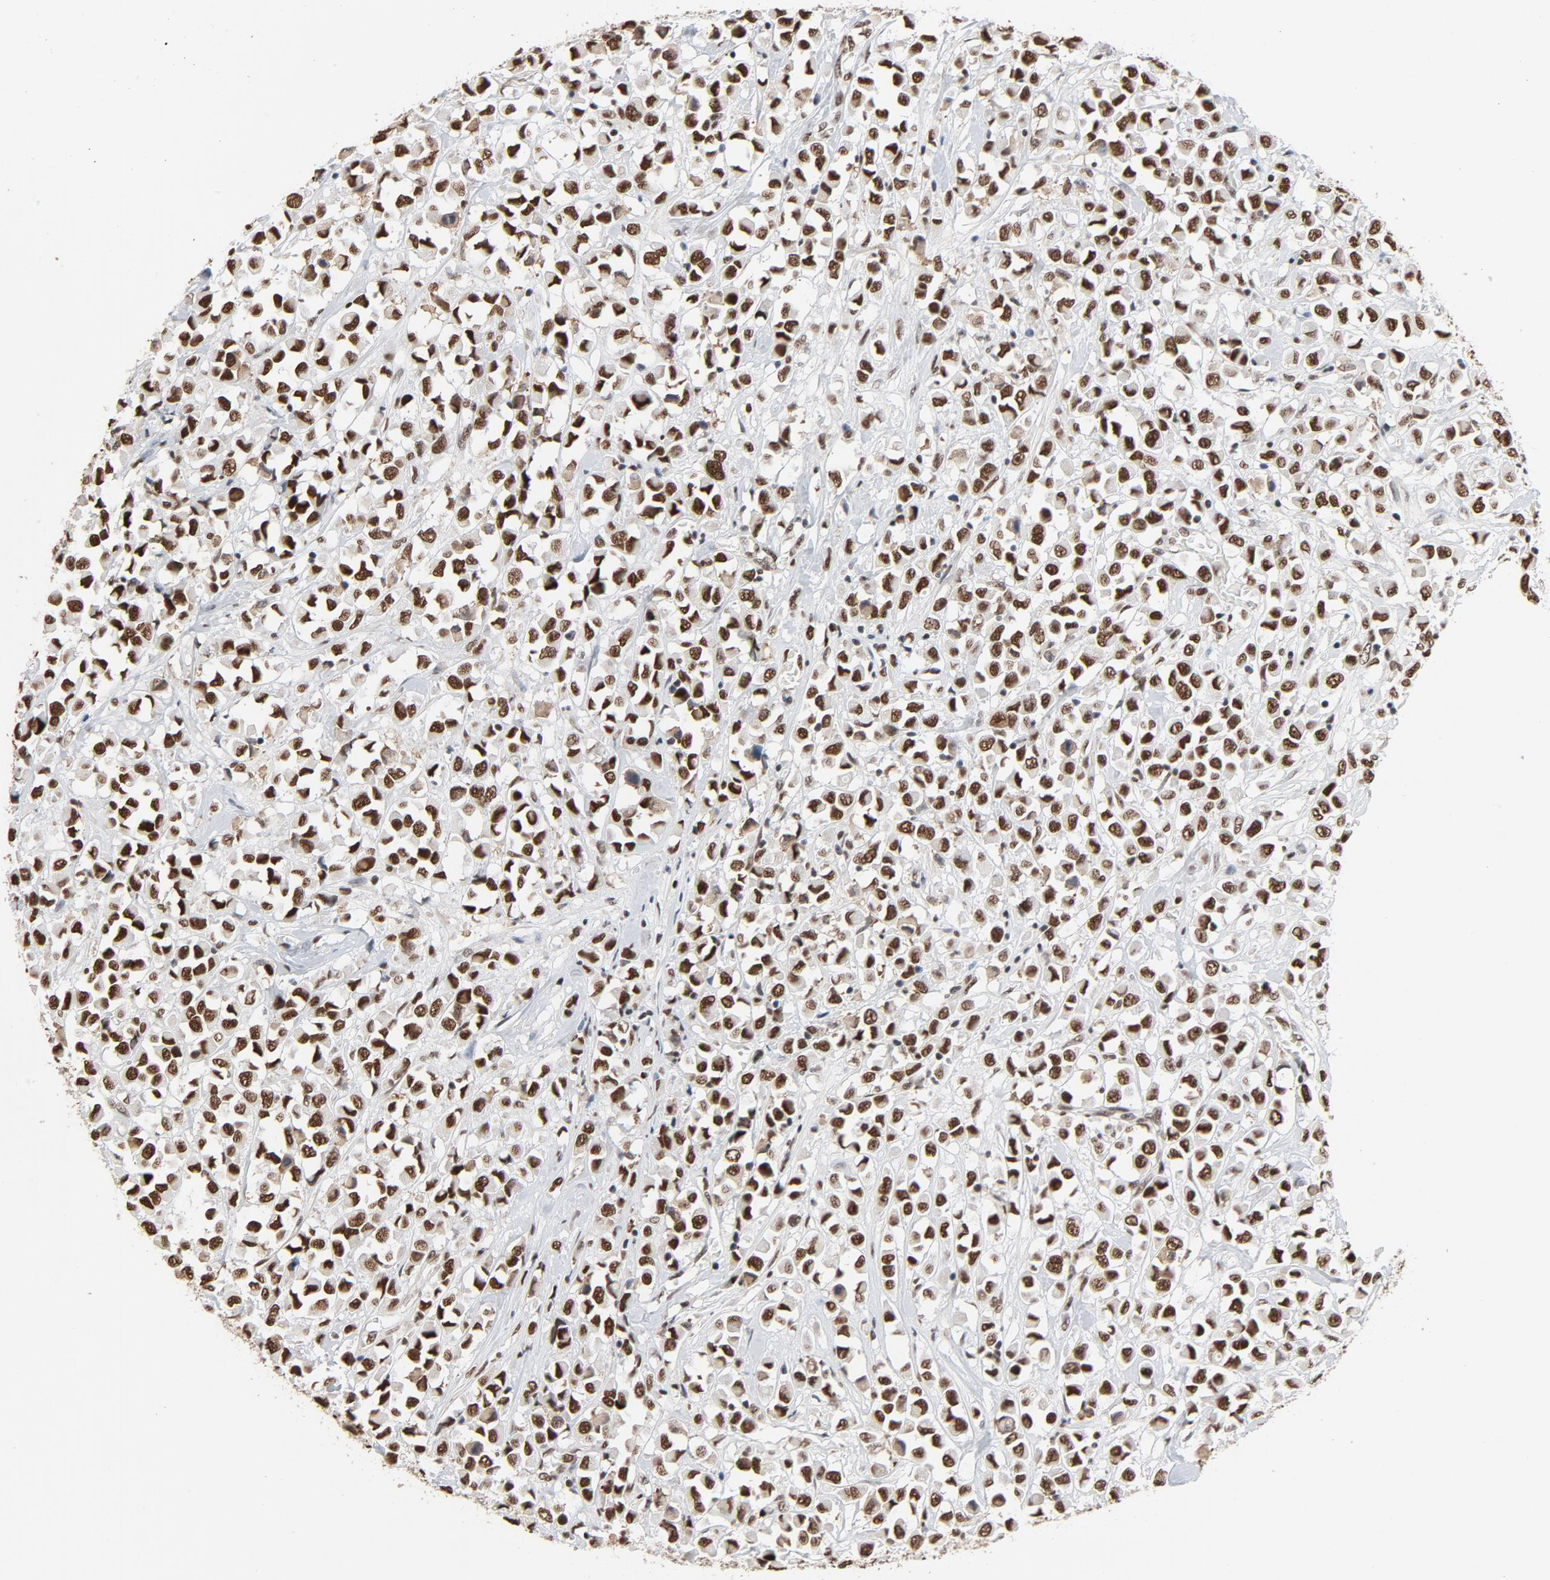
{"staining": {"intensity": "strong", "quantity": ">75%", "location": "nuclear"}, "tissue": "breast cancer", "cell_type": "Tumor cells", "image_type": "cancer", "snomed": [{"axis": "morphology", "description": "Duct carcinoma"}, {"axis": "topography", "description": "Breast"}], "caption": "Immunohistochemistry staining of breast cancer (intraductal carcinoma), which exhibits high levels of strong nuclear expression in approximately >75% of tumor cells indicating strong nuclear protein expression. The staining was performed using DAB (3,3'-diaminobenzidine) (brown) for protein detection and nuclei were counterstained in hematoxylin (blue).", "gene": "MRE11", "patient": {"sex": "female", "age": 61}}